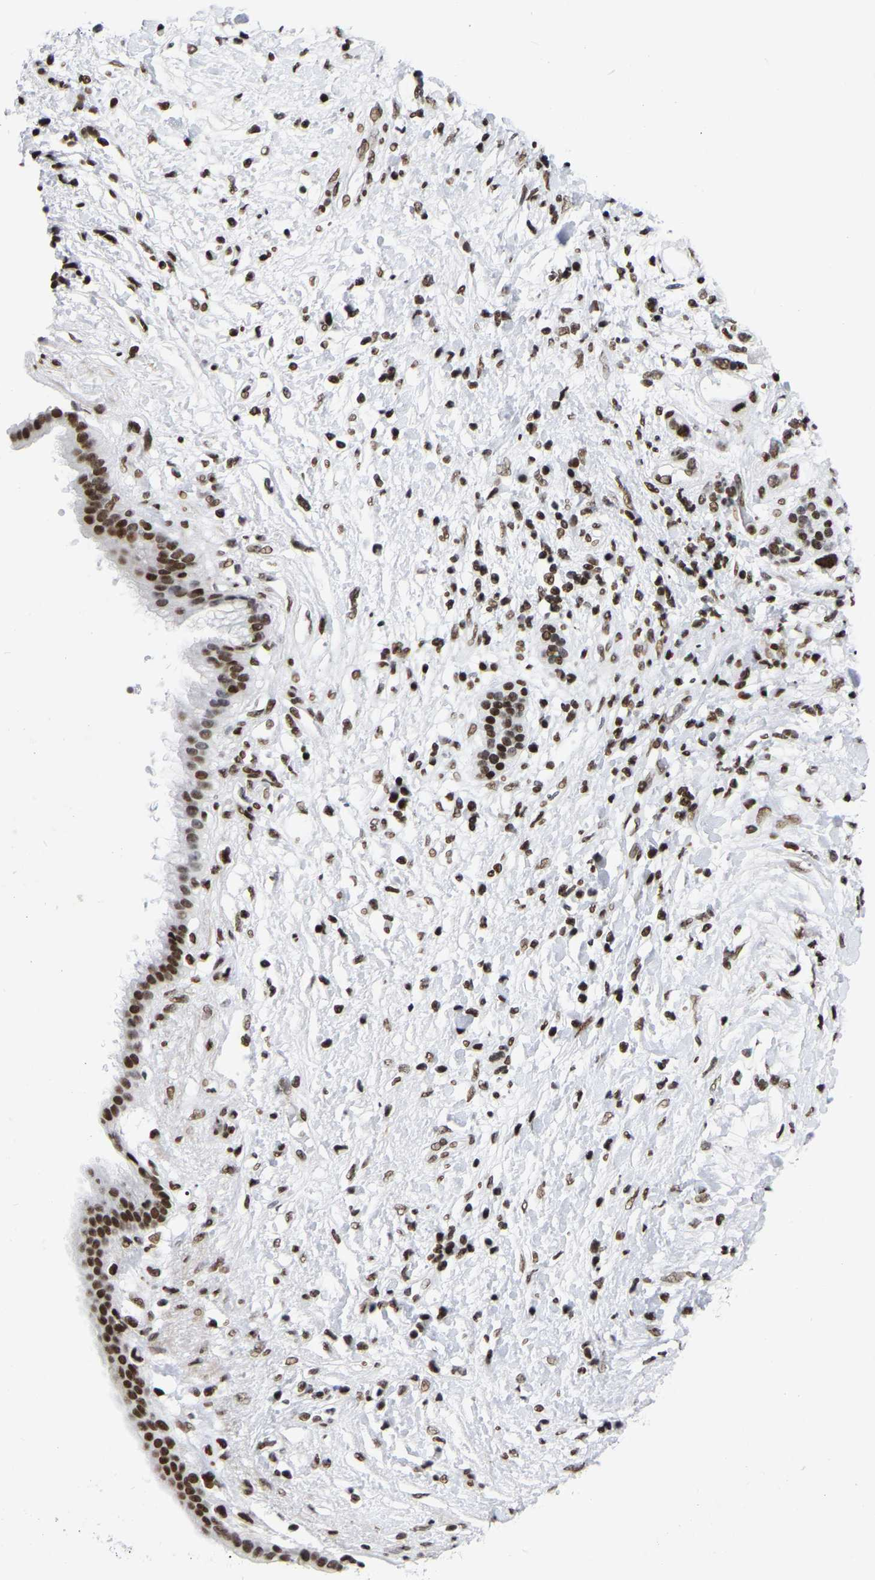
{"staining": {"intensity": "moderate", "quantity": ">75%", "location": "nuclear"}, "tissue": "pancreatic cancer", "cell_type": "Tumor cells", "image_type": "cancer", "snomed": [{"axis": "morphology", "description": "Adenocarcinoma, NOS"}, {"axis": "topography", "description": "Pancreas"}], "caption": "Immunohistochemistry photomicrograph of neoplastic tissue: pancreatic adenocarcinoma stained using IHC demonstrates medium levels of moderate protein expression localized specifically in the nuclear of tumor cells, appearing as a nuclear brown color.", "gene": "PRCC", "patient": {"sex": "female", "age": 56}}